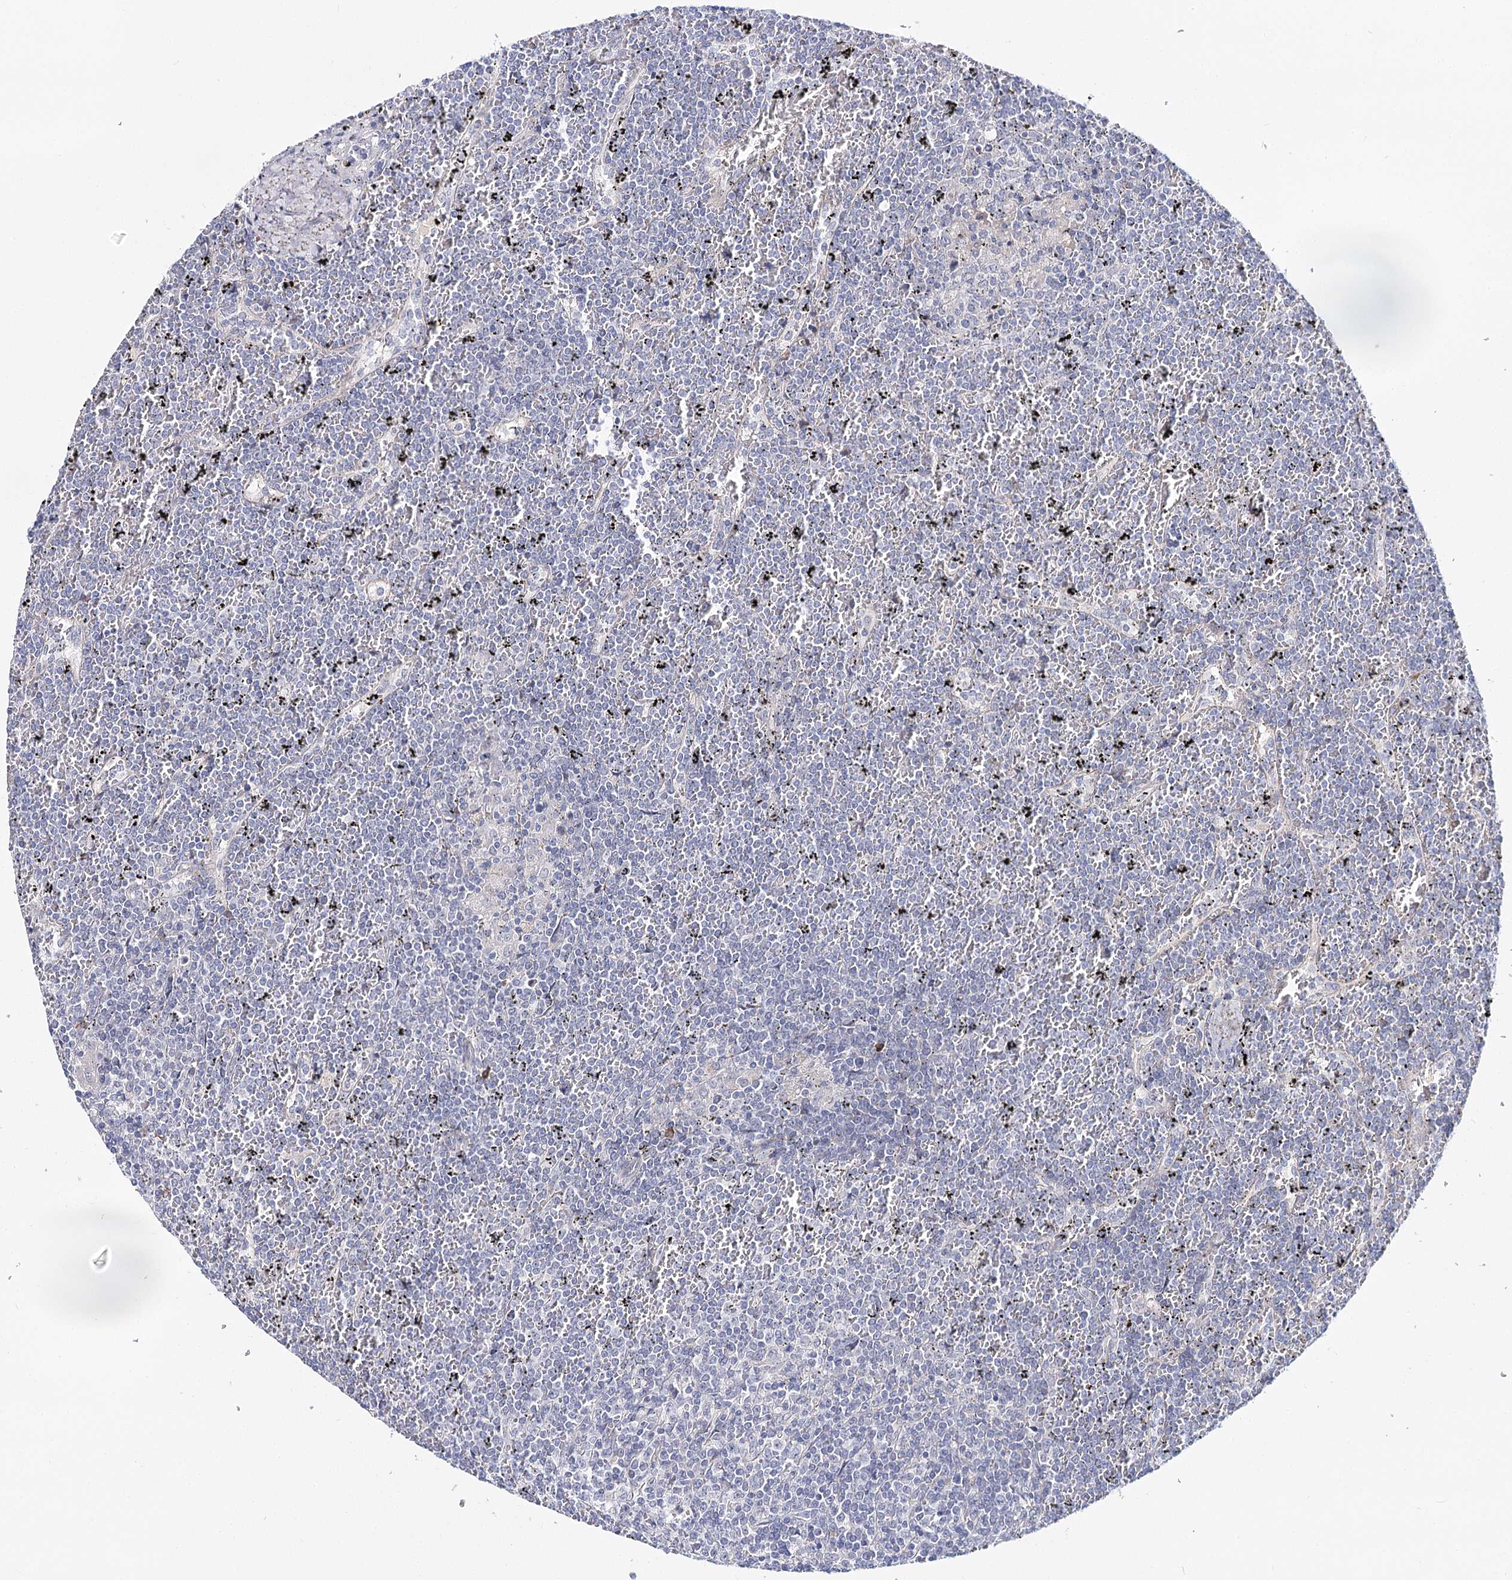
{"staining": {"intensity": "negative", "quantity": "none", "location": "none"}, "tissue": "lymphoma", "cell_type": "Tumor cells", "image_type": "cancer", "snomed": [{"axis": "morphology", "description": "Malignant lymphoma, non-Hodgkin's type, Low grade"}, {"axis": "topography", "description": "Spleen"}], "caption": "Immunohistochemistry (IHC) histopathology image of human low-grade malignant lymphoma, non-Hodgkin's type stained for a protein (brown), which displays no positivity in tumor cells. (DAB (3,3'-diaminobenzidine) immunohistochemistry visualized using brightfield microscopy, high magnification).", "gene": "TEX12", "patient": {"sex": "female", "age": 19}}